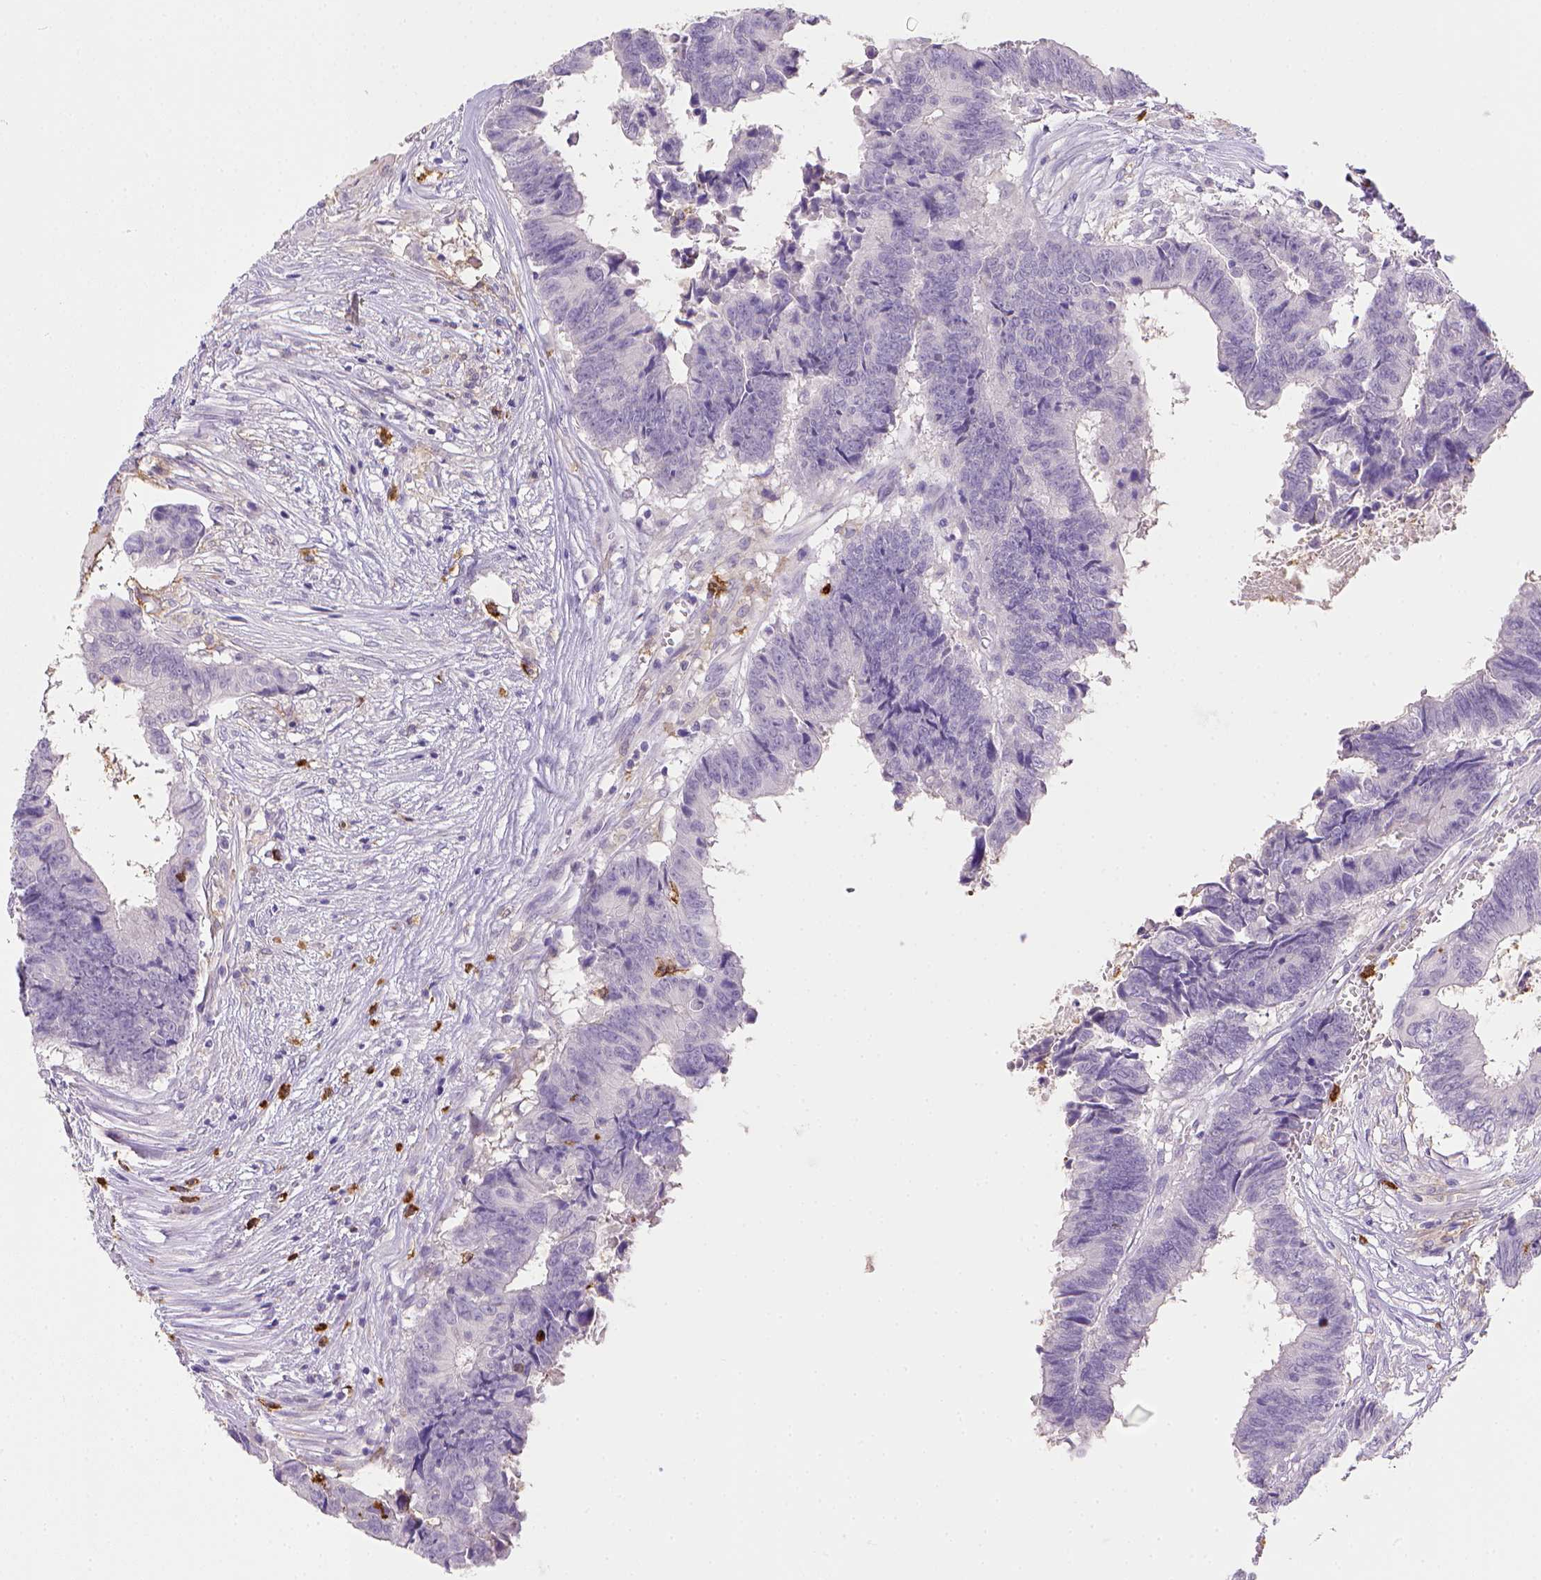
{"staining": {"intensity": "negative", "quantity": "none", "location": "none"}, "tissue": "colorectal cancer", "cell_type": "Tumor cells", "image_type": "cancer", "snomed": [{"axis": "morphology", "description": "Adenocarcinoma, NOS"}, {"axis": "topography", "description": "Colon"}], "caption": "Human colorectal adenocarcinoma stained for a protein using immunohistochemistry exhibits no staining in tumor cells.", "gene": "ITGAM", "patient": {"sex": "female", "age": 82}}